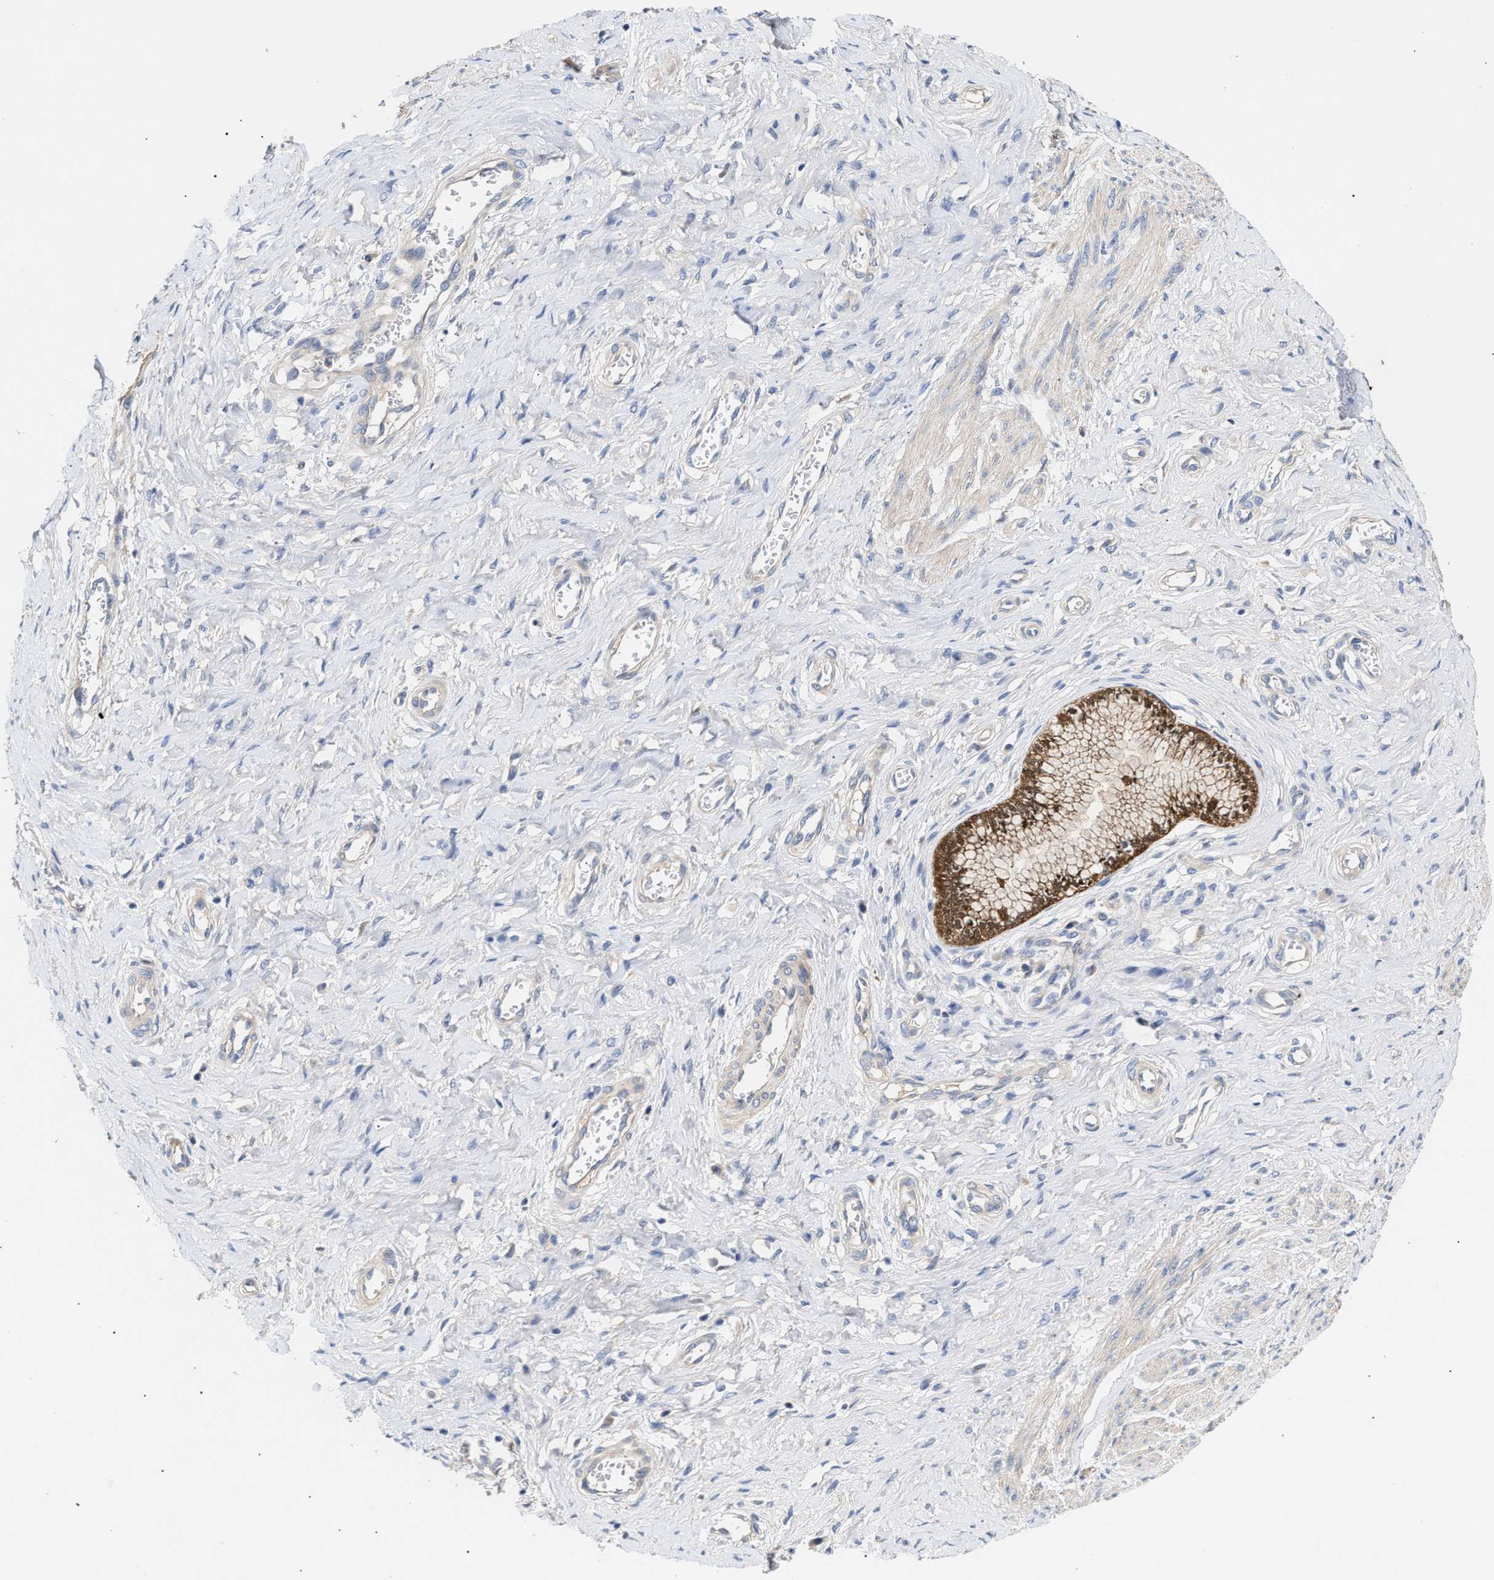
{"staining": {"intensity": "moderate", "quantity": ">75%", "location": "cytoplasmic/membranous,nuclear"}, "tissue": "cervix", "cell_type": "Glandular cells", "image_type": "normal", "snomed": [{"axis": "morphology", "description": "Normal tissue, NOS"}, {"axis": "topography", "description": "Cervix"}], "caption": "Immunohistochemistry (IHC) of benign cervix demonstrates medium levels of moderate cytoplasmic/membranous,nuclear positivity in about >75% of glandular cells.", "gene": "CCDC146", "patient": {"sex": "female", "age": 55}}